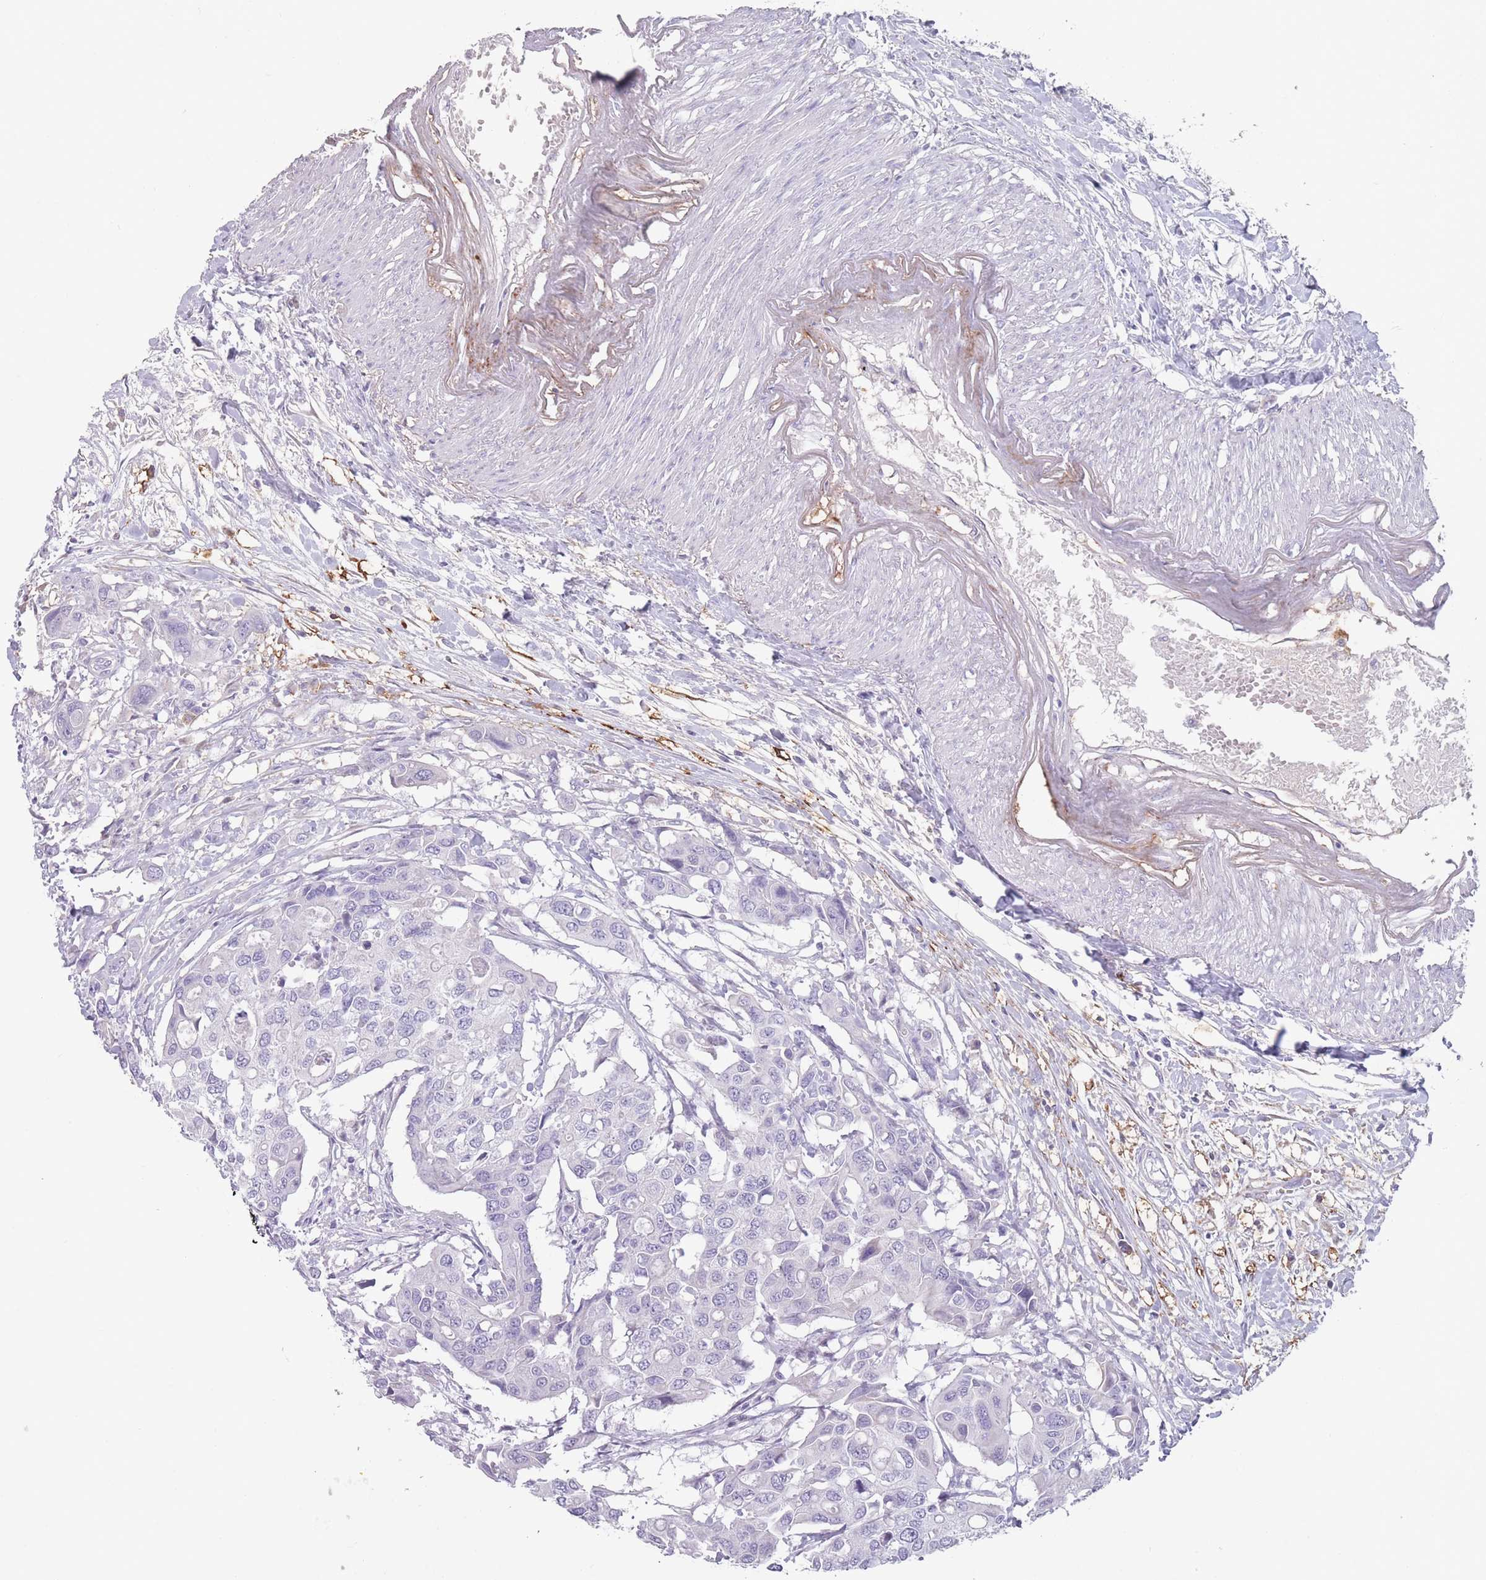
{"staining": {"intensity": "negative", "quantity": "none", "location": "none"}, "tissue": "colorectal cancer", "cell_type": "Tumor cells", "image_type": "cancer", "snomed": [{"axis": "morphology", "description": "Adenocarcinoma, NOS"}, {"axis": "topography", "description": "Colon"}], "caption": "High magnification brightfield microscopy of adenocarcinoma (colorectal) stained with DAB (3,3'-diaminobenzidine) (brown) and counterstained with hematoxylin (blue): tumor cells show no significant positivity.", "gene": "PAIP2B", "patient": {"sex": "male", "age": 77}}